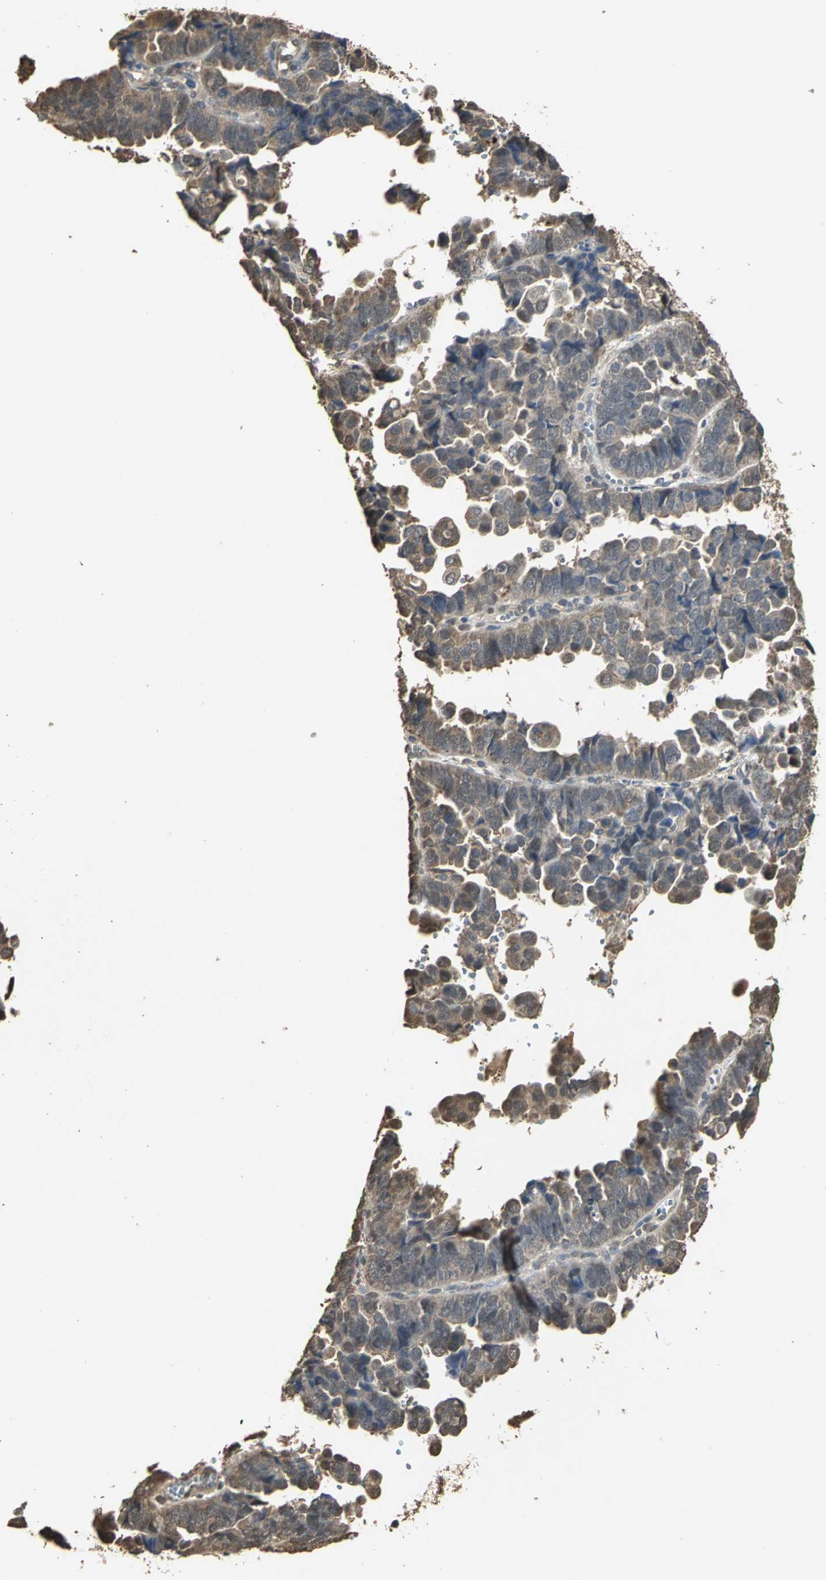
{"staining": {"intensity": "moderate", "quantity": ">75%", "location": "cytoplasmic/membranous"}, "tissue": "endometrial cancer", "cell_type": "Tumor cells", "image_type": "cancer", "snomed": [{"axis": "morphology", "description": "Adenocarcinoma, NOS"}, {"axis": "topography", "description": "Endometrium"}], "caption": "Human endometrial cancer stained with a brown dye shows moderate cytoplasmic/membranous positive staining in approximately >75% of tumor cells.", "gene": "PARK7", "patient": {"sex": "female", "age": 75}}